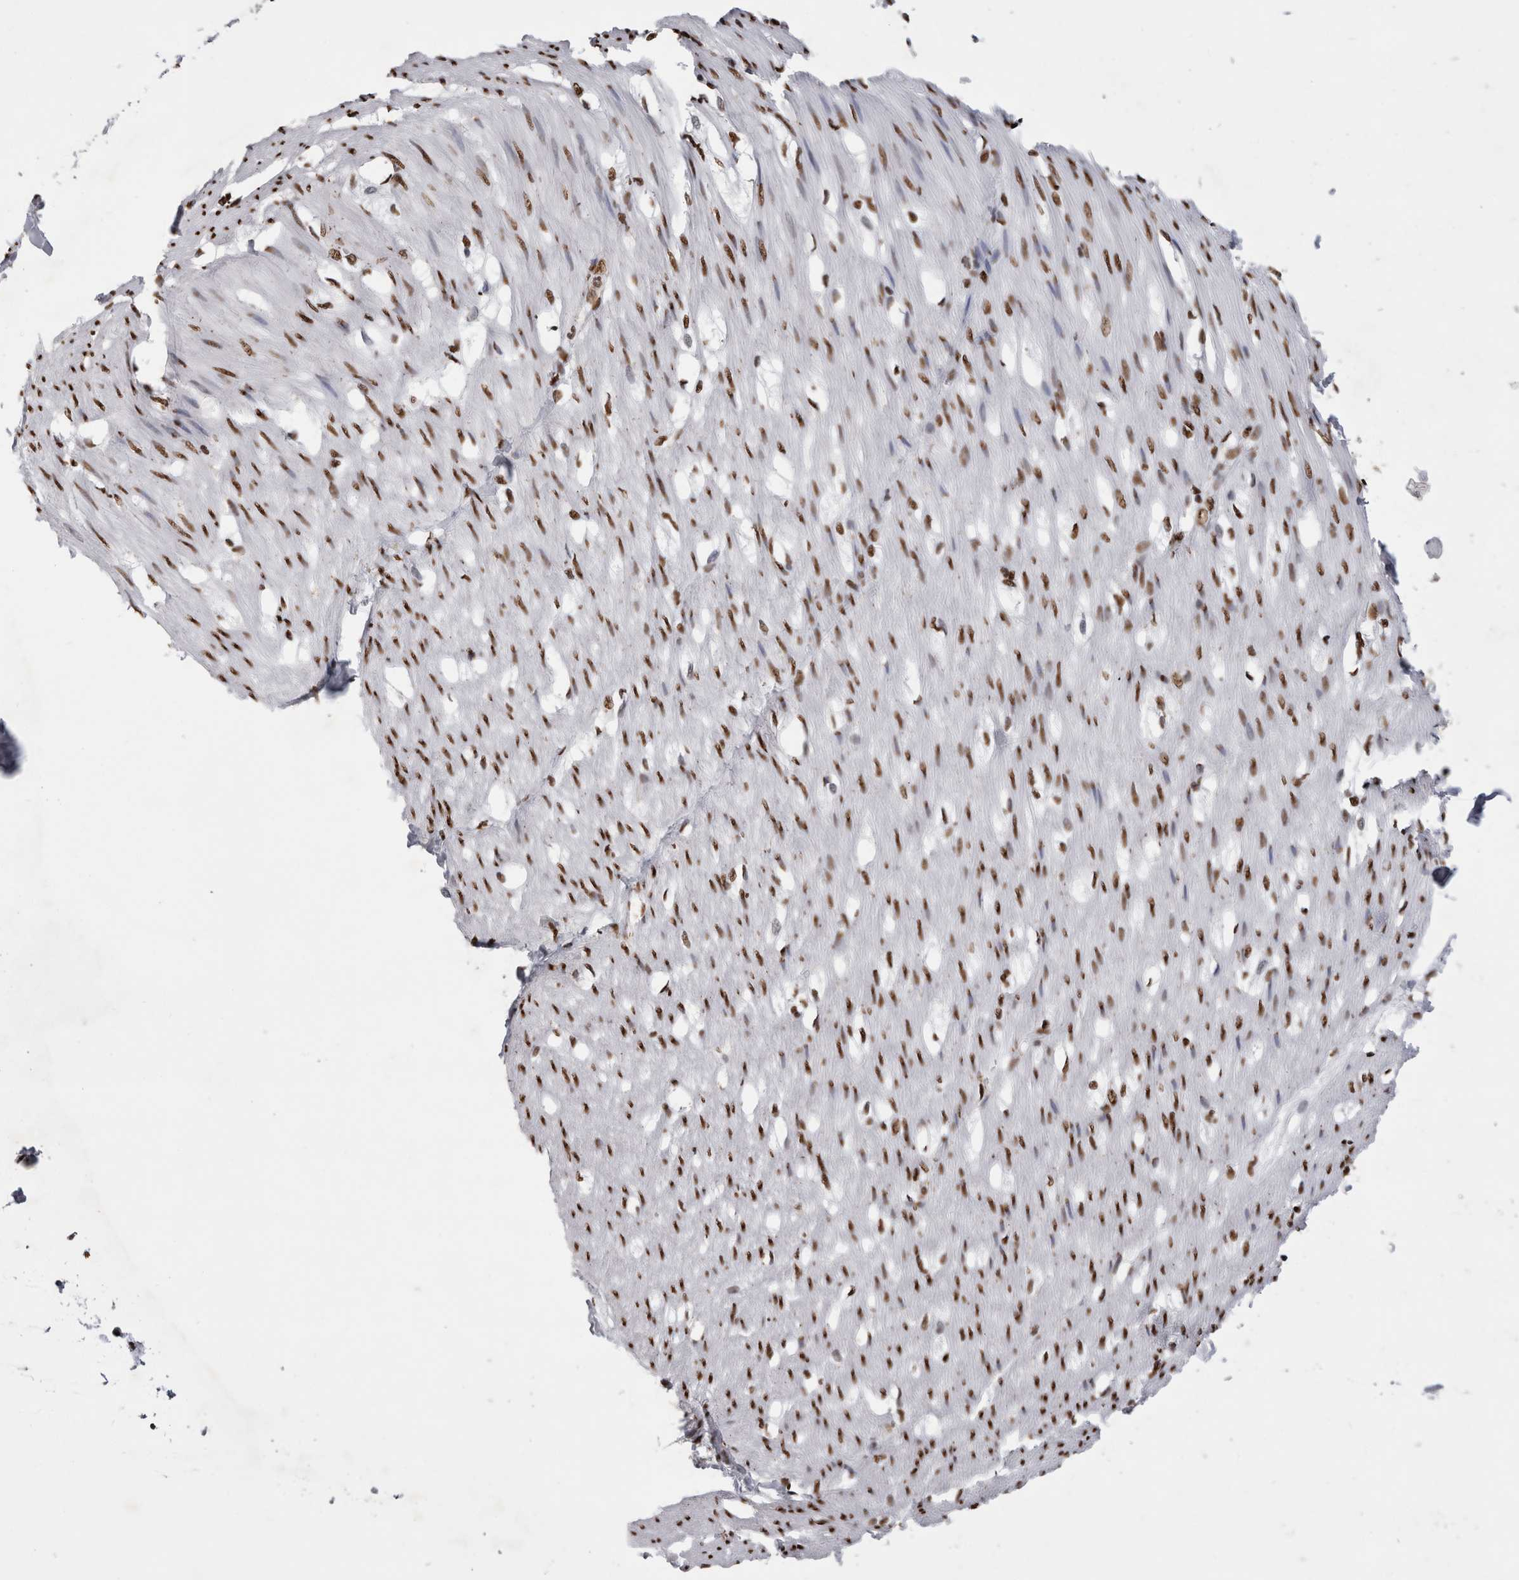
{"staining": {"intensity": "strong", "quantity": ">75%", "location": "nuclear"}, "tissue": "smooth muscle", "cell_type": "Smooth muscle cells", "image_type": "normal", "snomed": [{"axis": "morphology", "description": "Normal tissue, NOS"}, {"axis": "morphology", "description": "Adenocarcinoma, NOS"}, {"axis": "topography", "description": "Smooth muscle"}, {"axis": "topography", "description": "Colon"}], "caption": "An immunohistochemistry (IHC) histopathology image of benign tissue is shown. Protein staining in brown labels strong nuclear positivity in smooth muscle within smooth muscle cells. Immunohistochemistry (ihc) stains the protein in brown and the nuclei are stained blue.", "gene": "ALPK3", "patient": {"sex": "male", "age": 14}}